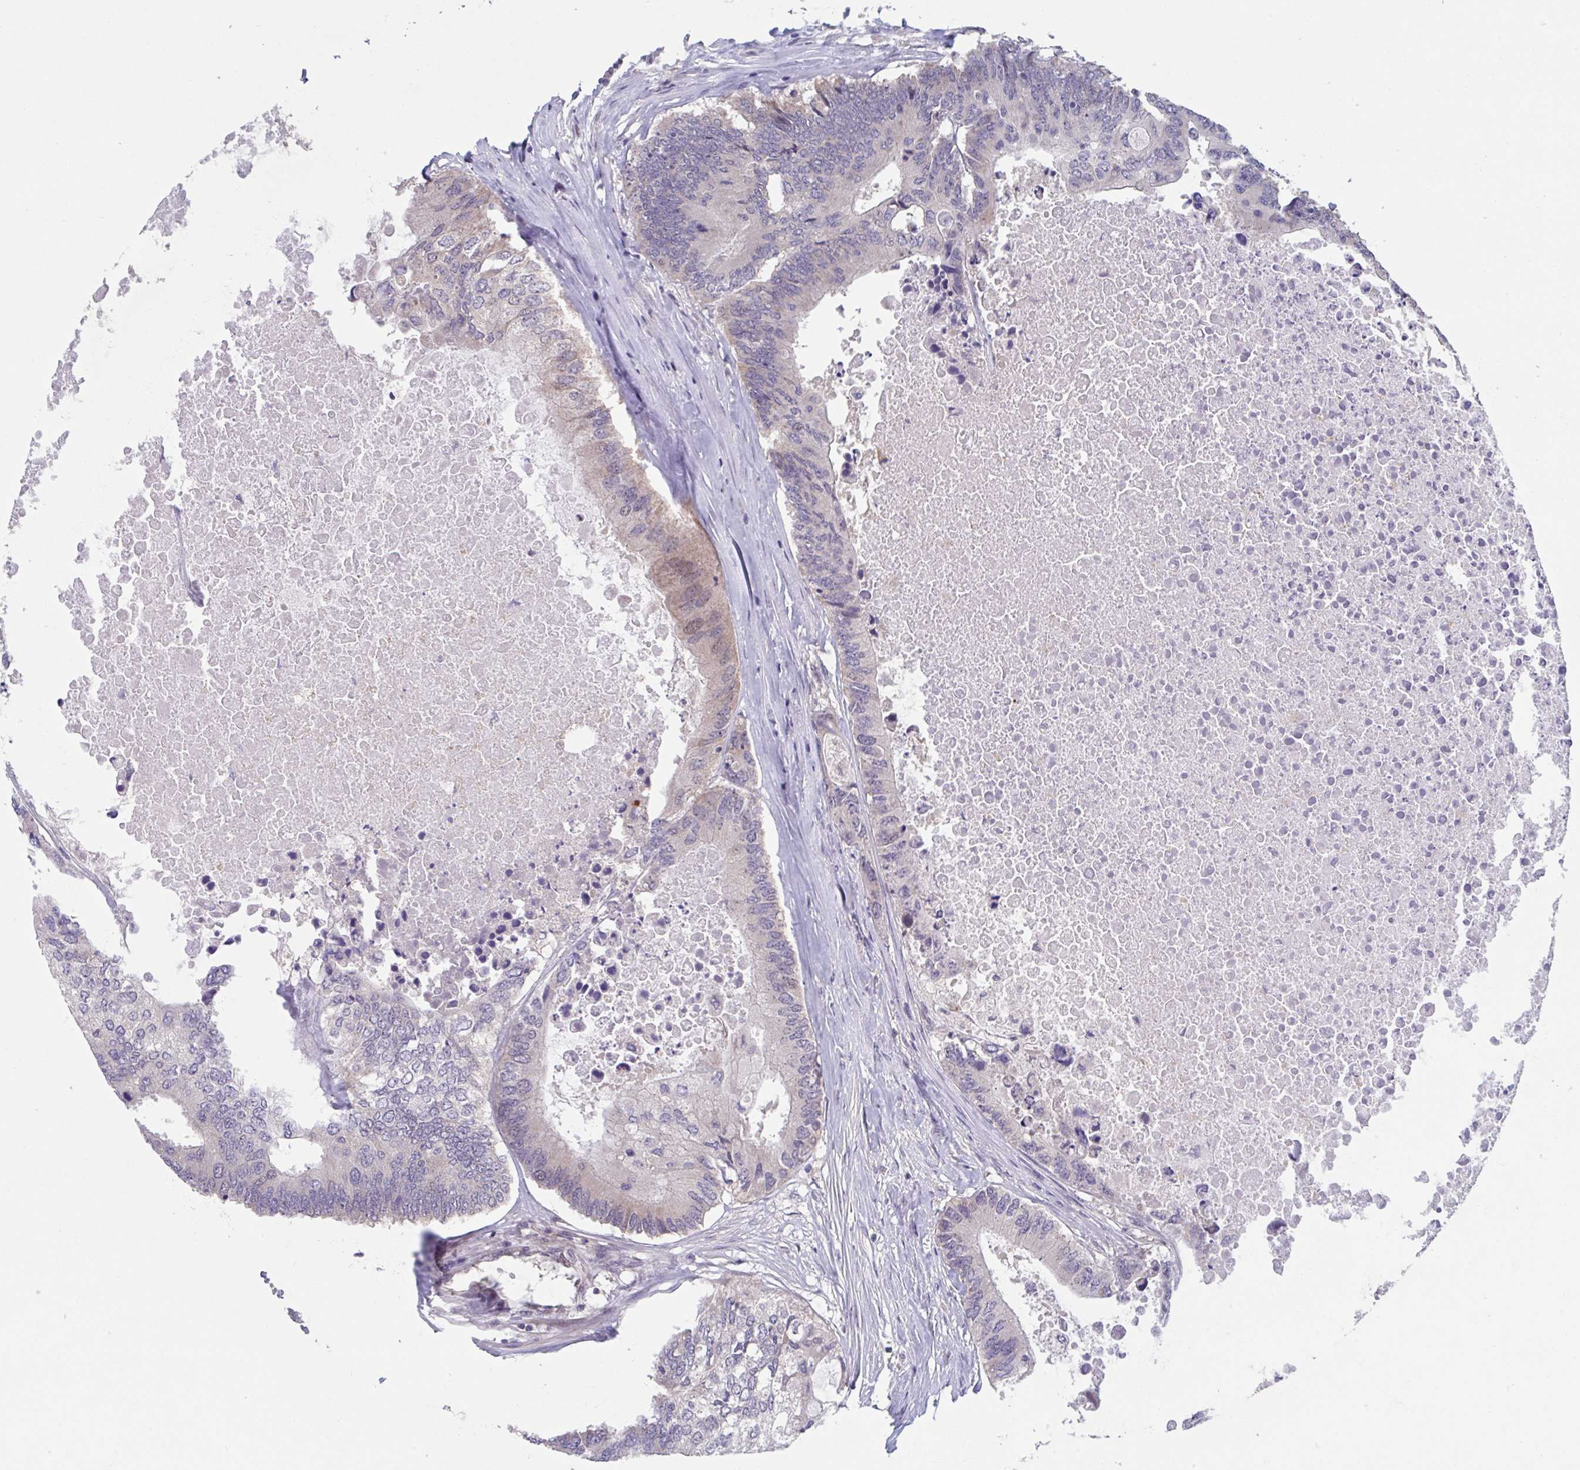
{"staining": {"intensity": "moderate", "quantity": "<25%", "location": "nuclear"}, "tissue": "colorectal cancer", "cell_type": "Tumor cells", "image_type": "cancer", "snomed": [{"axis": "morphology", "description": "Adenocarcinoma, NOS"}, {"axis": "topography", "description": "Colon"}], "caption": "Adenocarcinoma (colorectal) stained for a protein exhibits moderate nuclear positivity in tumor cells. (DAB = brown stain, brightfield microscopy at high magnification).", "gene": "RIOK1", "patient": {"sex": "male", "age": 71}}